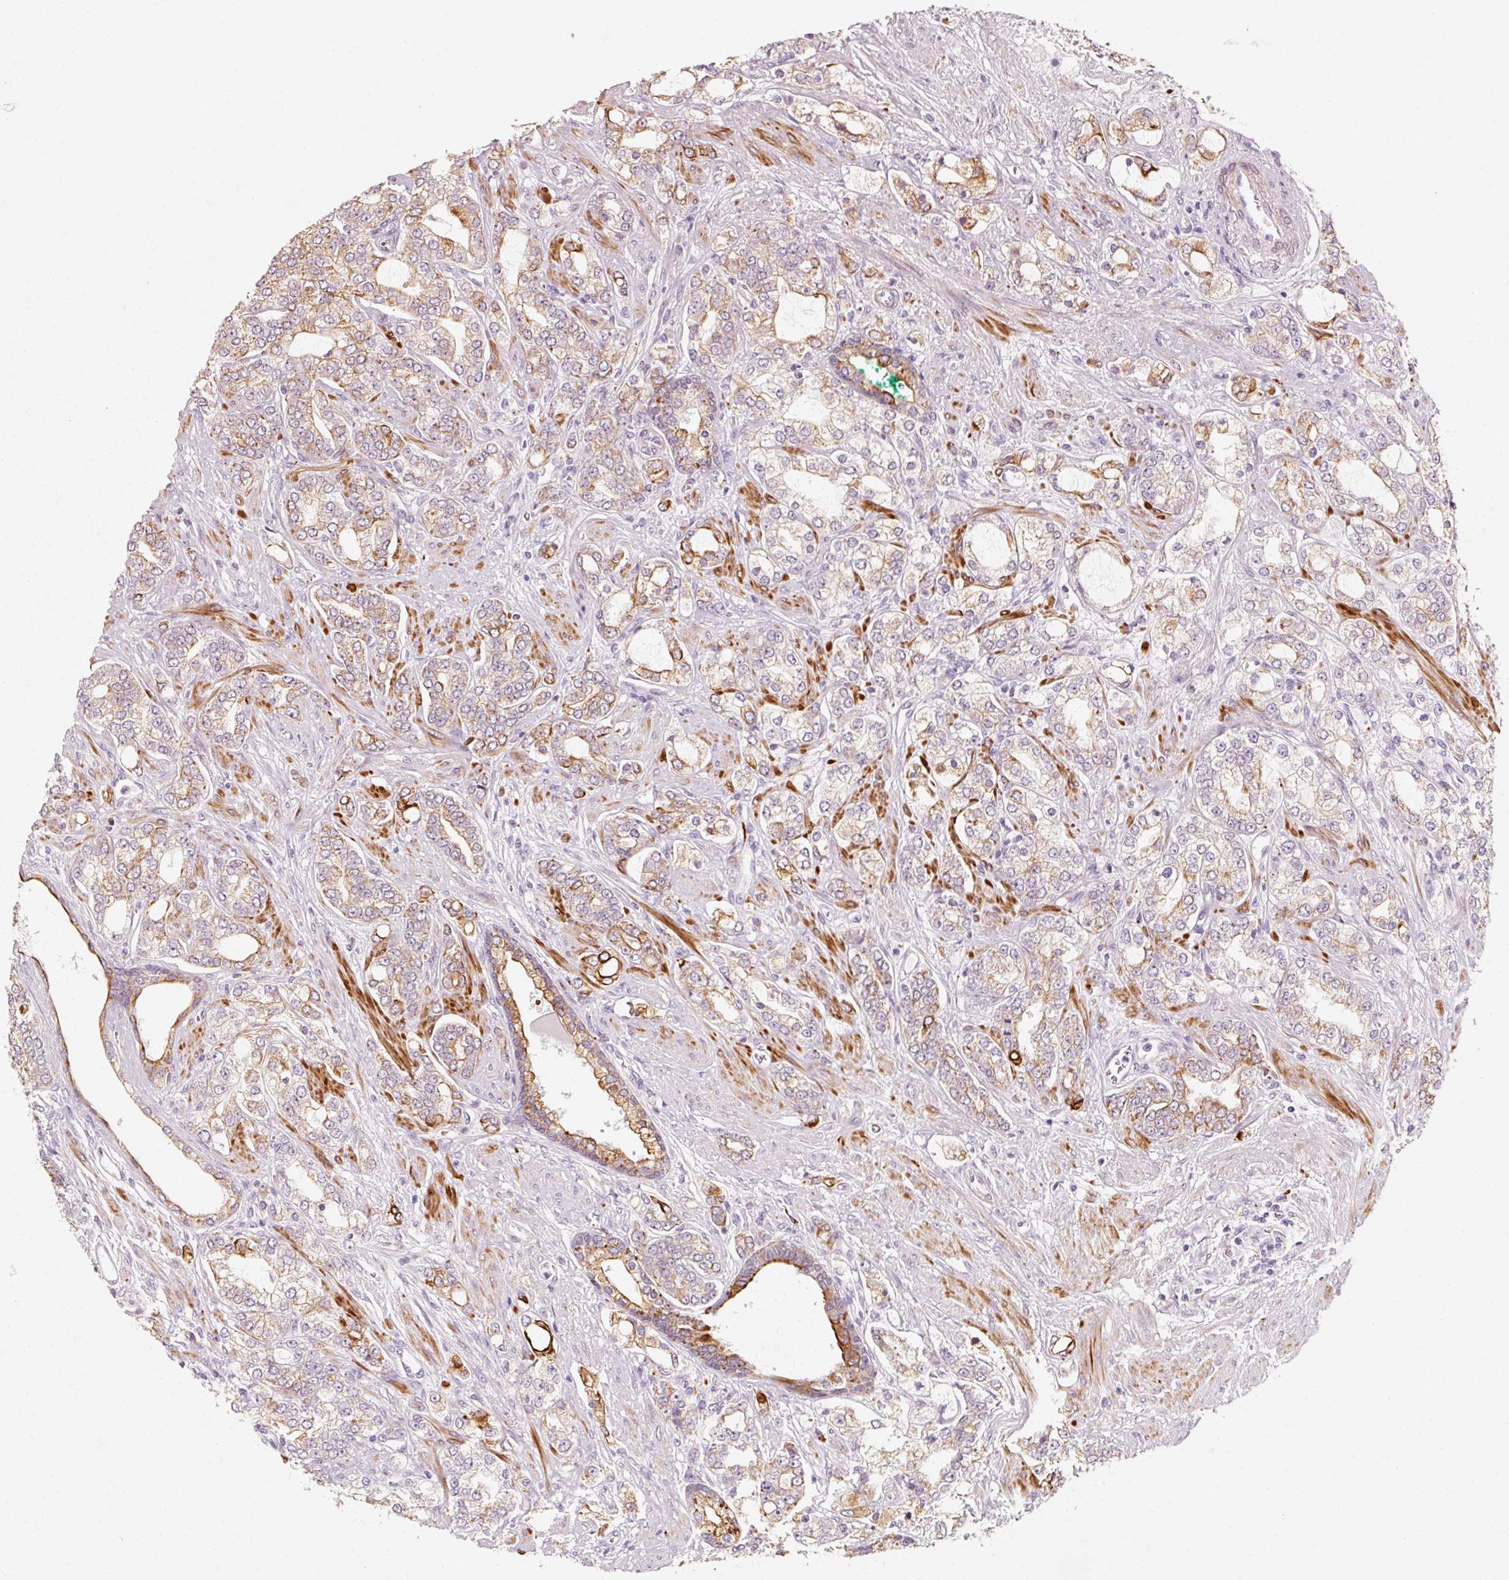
{"staining": {"intensity": "moderate", "quantity": ">75%", "location": "cytoplasmic/membranous"}, "tissue": "prostate cancer", "cell_type": "Tumor cells", "image_type": "cancer", "snomed": [{"axis": "morphology", "description": "Adenocarcinoma, High grade"}, {"axis": "topography", "description": "Prostate"}], "caption": "Immunohistochemistry (IHC) micrograph of prostate cancer stained for a protein (brown), which shows medium levels of moderate cytoplasmic/membranous expression in about >75% of tumor cells.", "gene": "TRIM73", "patient": {"sex": "male", "age": 64}}